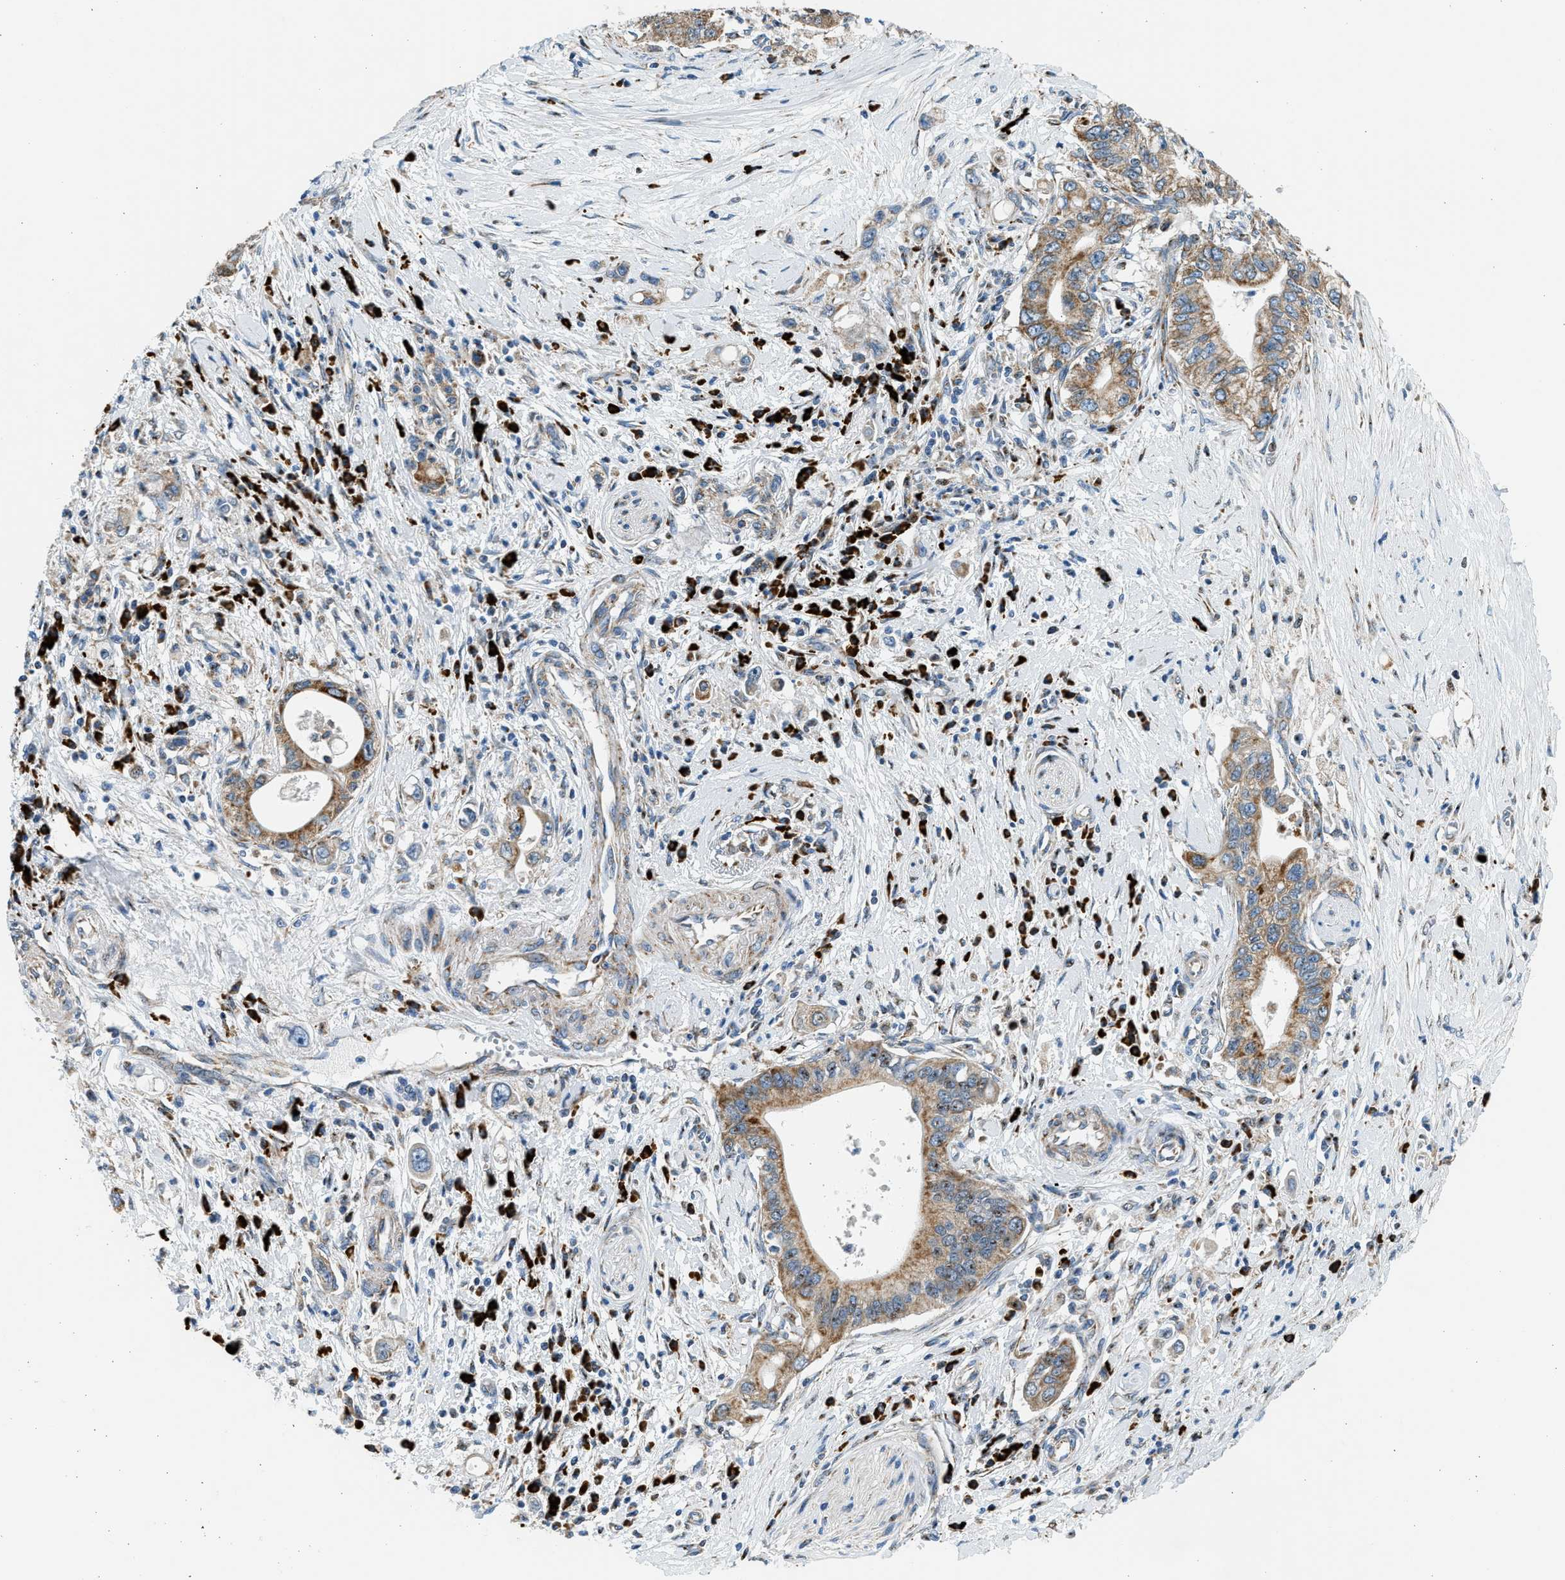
{"staining": {"intensity": "moderate", "quantity": ">75%", "location": "cytoplasmic/membranous"}, "tissue": "pancreatic cancer", "cell_type": "Tumor cells", "image_type": "cancer", "snomed": [{"axis": "morphology", "description": "Adenocarcinoma, NOS"}, {"axis": "topography", "description": "Pancreas"}], "caption": "Immunohistochemical staining of pancreatic cancer demonstrates moderate cytoplasmic/membranous protein positivity in approximately >75% of tumor cells.", "gene": "KCNMB3", "patient": {"sex": "female", "age": 73}}